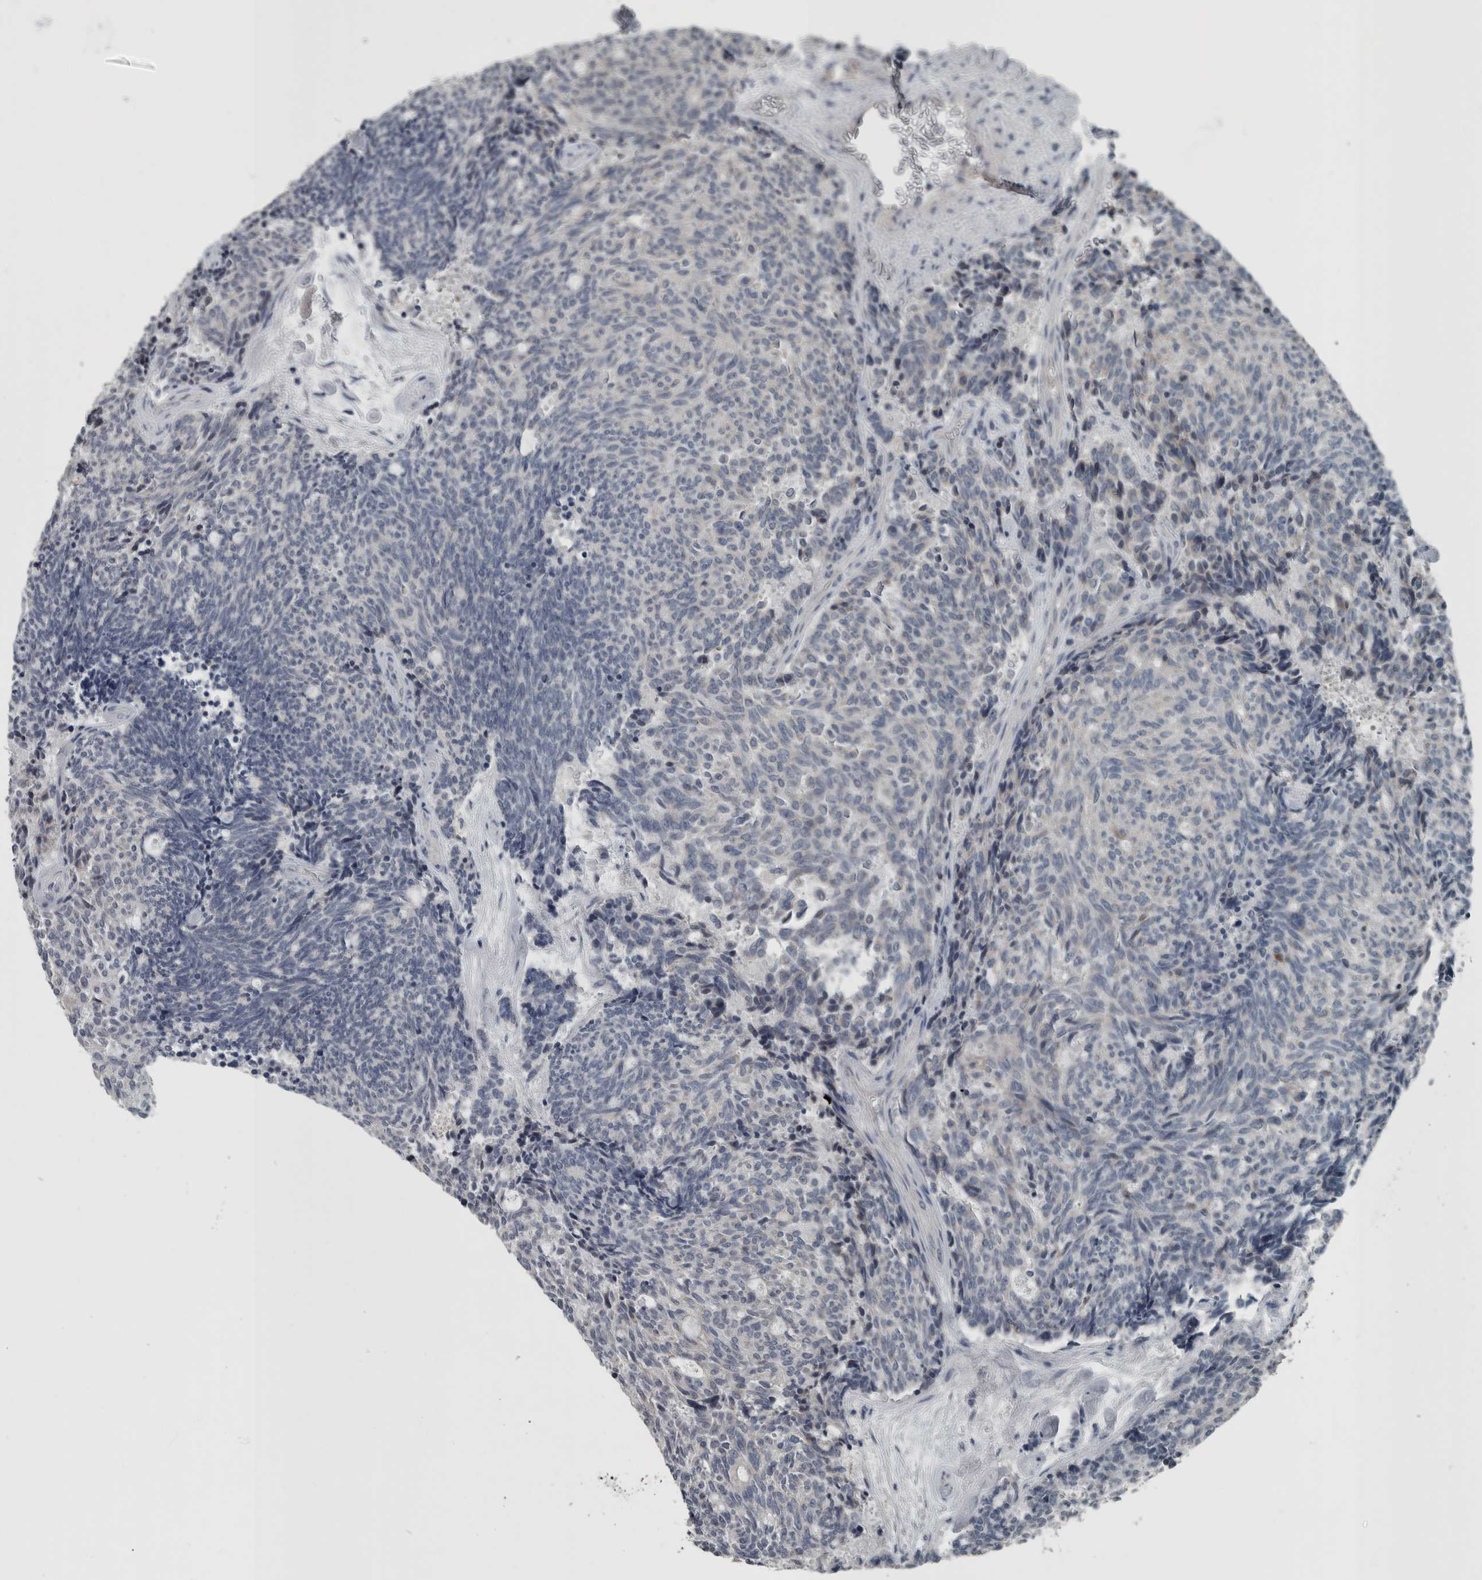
{"staining": {"intensity": "negative", "quantity": "none", "location": "none"}, "tissue": "carcinoid", "cell_type": "Tumor cells", "image_type": "cancer", "snomed": [{"axis": "morphology", "description": "Carcinoid, malignant, NOS"}, {"axis": "topography", "description": "Pancreas"}], "caption": "This photomicrograph is of malignant carcinoid stained with immunohistochemistry to label a protein in brown with the nuclei are counter-stained blue. There is no positivity in tumor cells.", "gene": "KRT20", "patient": {"sex": "female", "age": 54}}